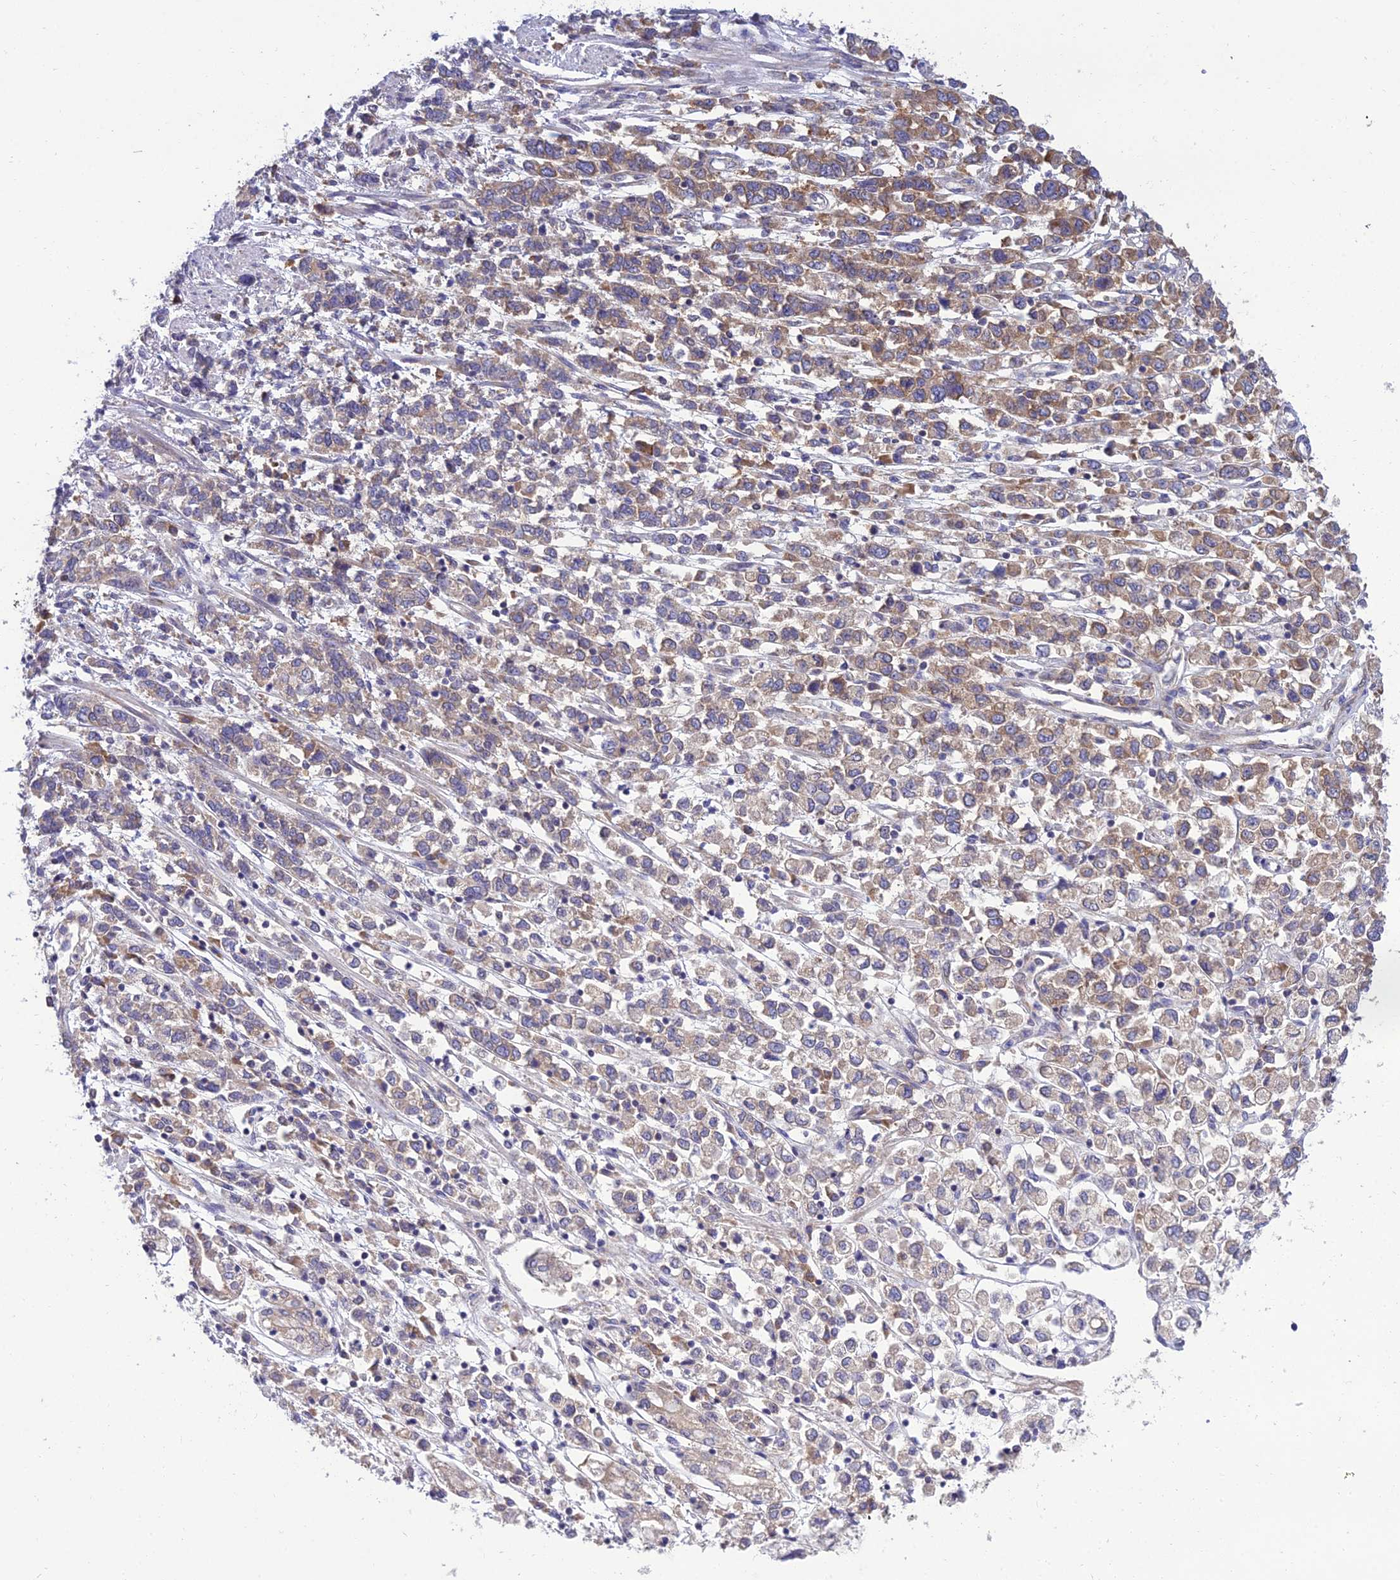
{"staining": {"intensity": "moderate", "quantity": "25%-75%", "location": "cytoplasmic/membranous"}, "tissue": "stomach cancer", "cell_type": "Tumor cells", "image_type": "cancer", "snomed": [{"axis": "morphology", "description": "Adenocarcinoma, NOS"}, {"axis": "topography", "description": "Stomach"}], "caption": "Immunohistochemical staining of adenocarcinoma (stomach) displays medium levels of moderate cytoplasmic/membranous staining in about 25%-75% of tumor cells.", "gene": "CLCN7", "patient": {"sex": "female", "age": 76}}